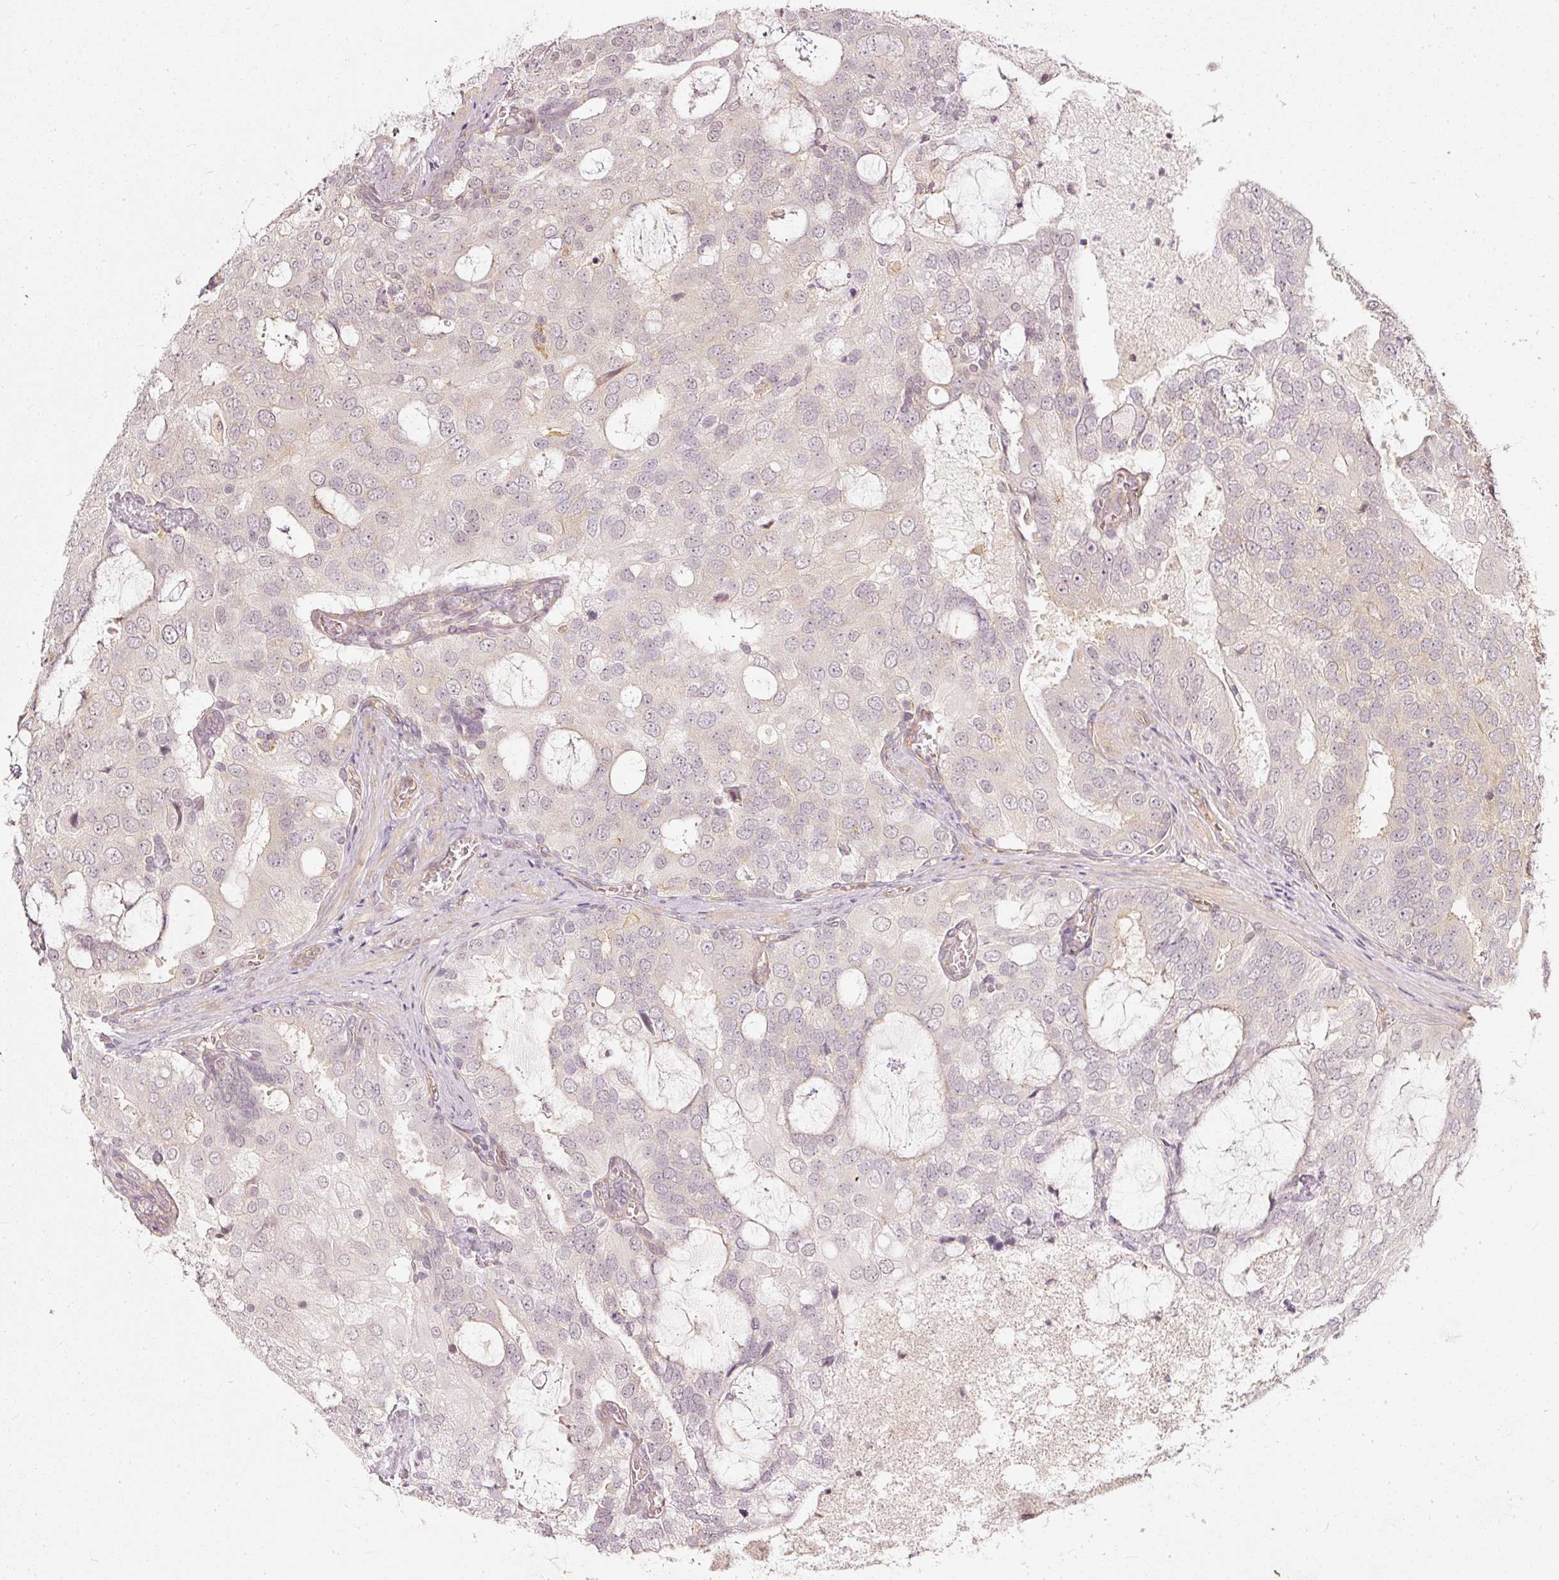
{"staining": {"intensity": "negative", "quantity": "none", "location": "none"}, "tissue": "prostate cancer", "cell_type": "Tumor cells", "image_type": "cancer", "snomed": [{"axis": "morphology", "description": "Adenocarcinoma, High grade"}, {"axis": "topography", "description": "Prostate"}], "caption": "High magnification brightfield microscopy of prostate adenocarcinoma (high-grade) stained with DAB (brown) and counterstained with hematoxylin (blue): tumor cells show no significant staining.", "gene": "DRD2", "patient": {"sex": "male", "age": 55}}